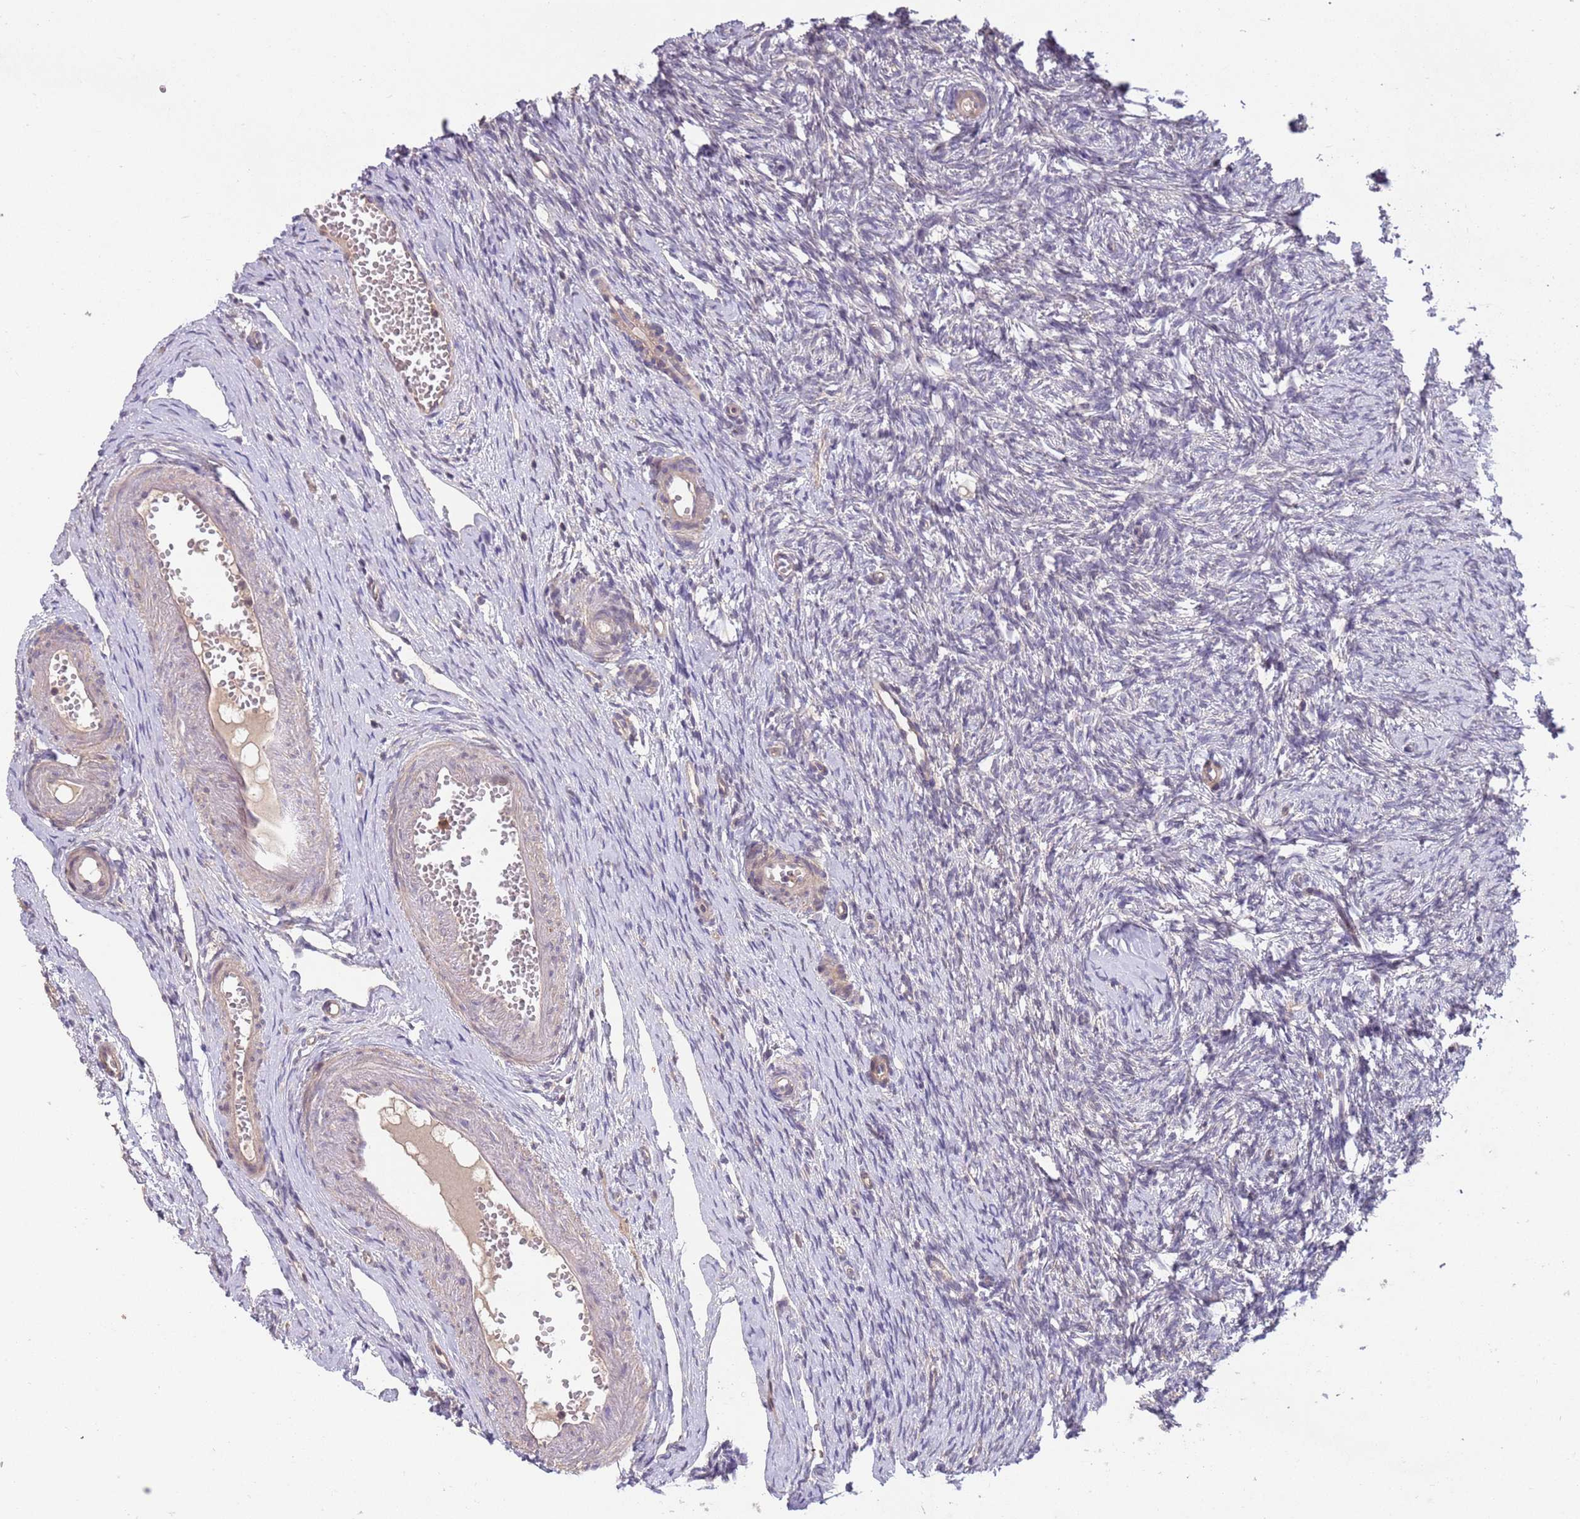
{"staining": {"intensity": "negative", "quantity": "none", "location": "none"}, "tissue": "ovary", "cell_type": "Ovarian stroma cells", "image_type": "normal", "snomed": [{"axis": "morphology", "description": "Normal tissue, NOS"}, {"axis": "topography", "description": "Ovary"}], "caption": "Immunohistochemistry photomicrograph of unremarkable human ovary stained for a protein (brown), which shows no positivity in ovarian stroma cells. The staining is performed using DAB (3,3'-diaminobenzidine) brown chromogen with nuclei counter-stained in using hematoxylin.", "gene": "MEI1", "patient": {"sex": "female", "age": 51}}